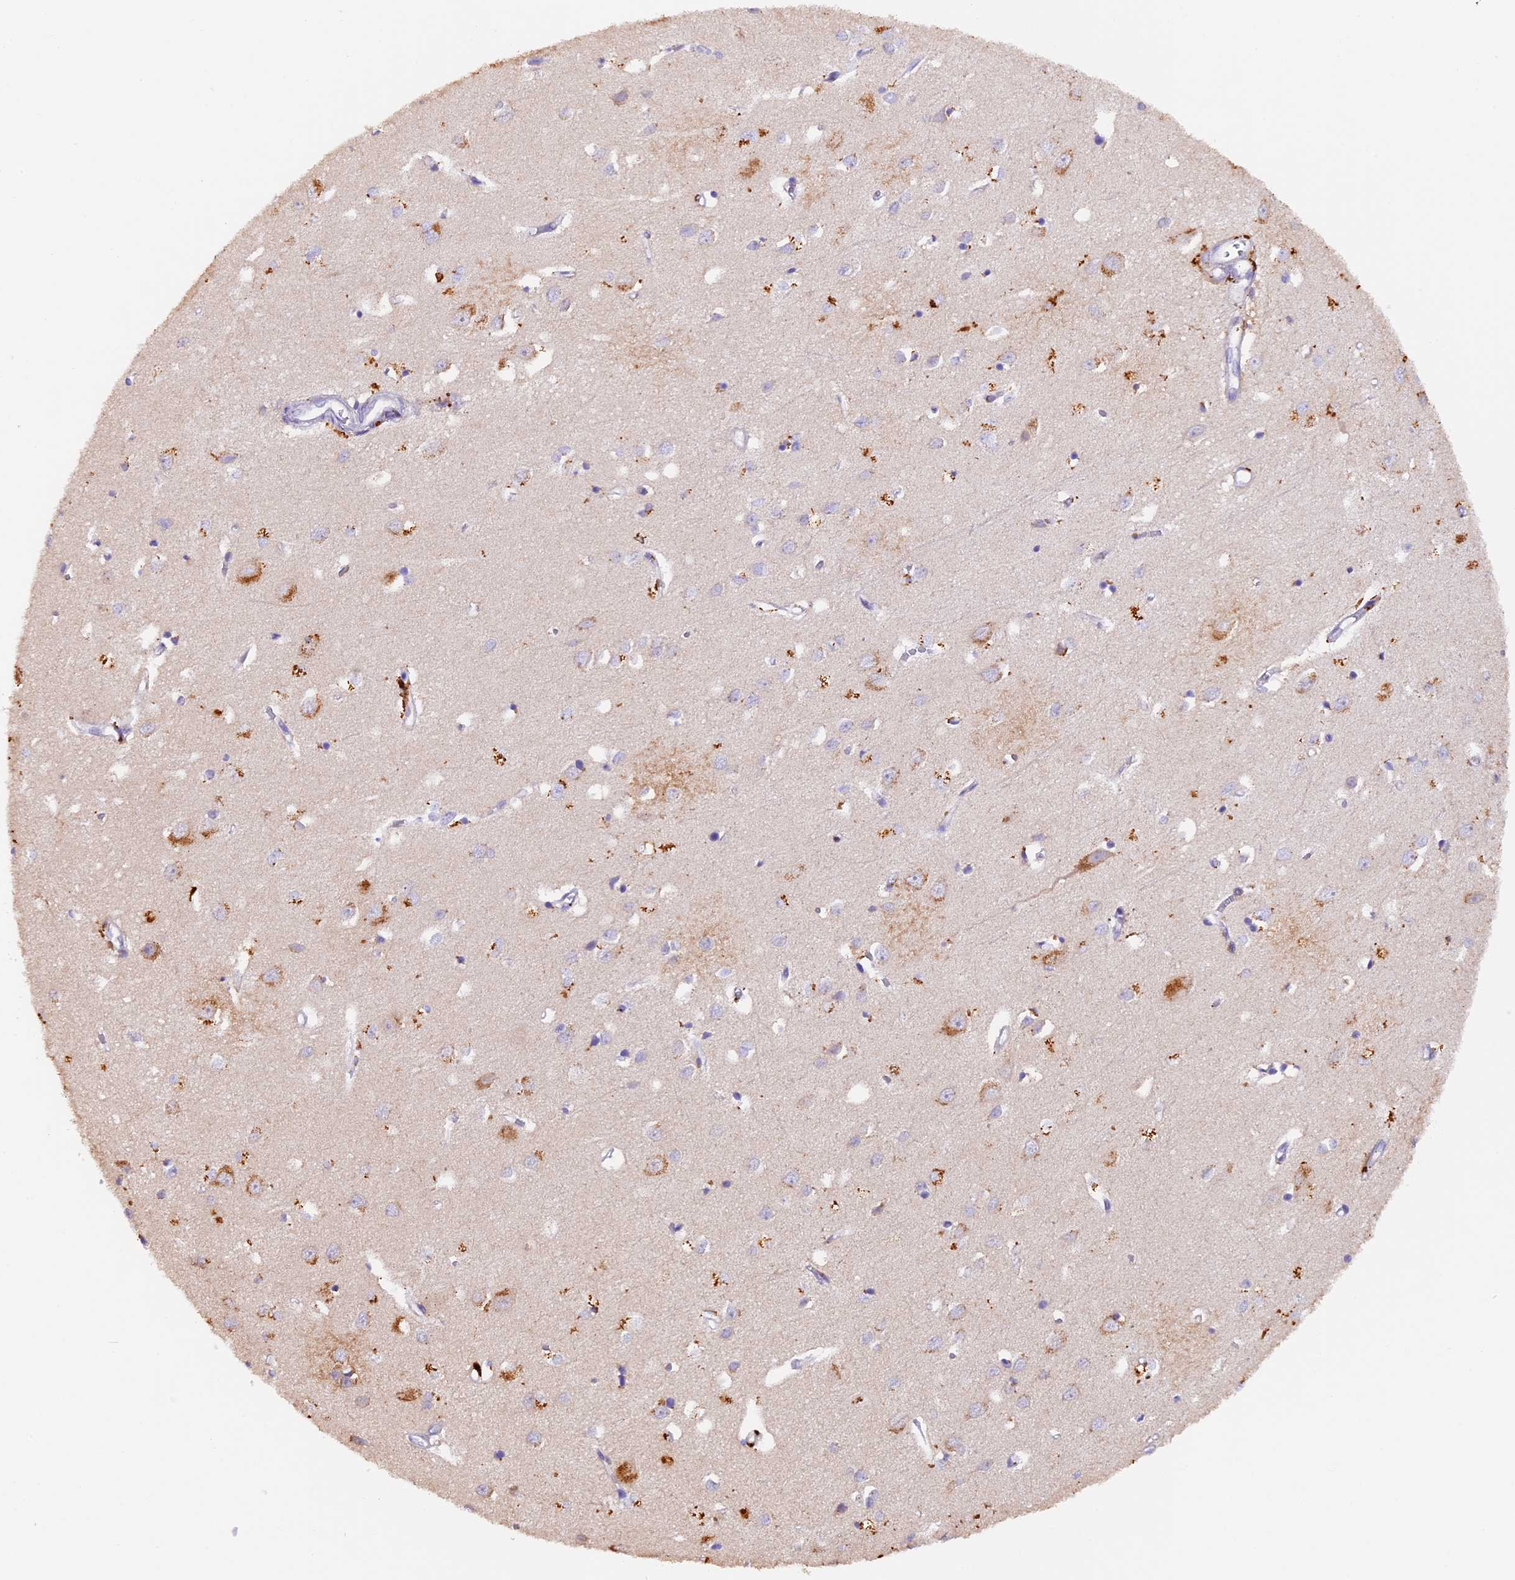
{"staining": {"intensity": "negative", "quantity": "none", "location": "none"}, "tissue": "cerebral cortex", "cell_type": "Endothelial cells", "image_type": "normal", "snomed": [{"axis": "morphology", "description": "Normal tissue, NOS"}, {"axis": "topography", "description": "Cerebral cortex"}], "caption": "Cerebral cortex stained for a protein using IHC demonstrates no staining endothelial cells.", "gene": "NCK2", "patient": {"sex": "female", "age": 64}}